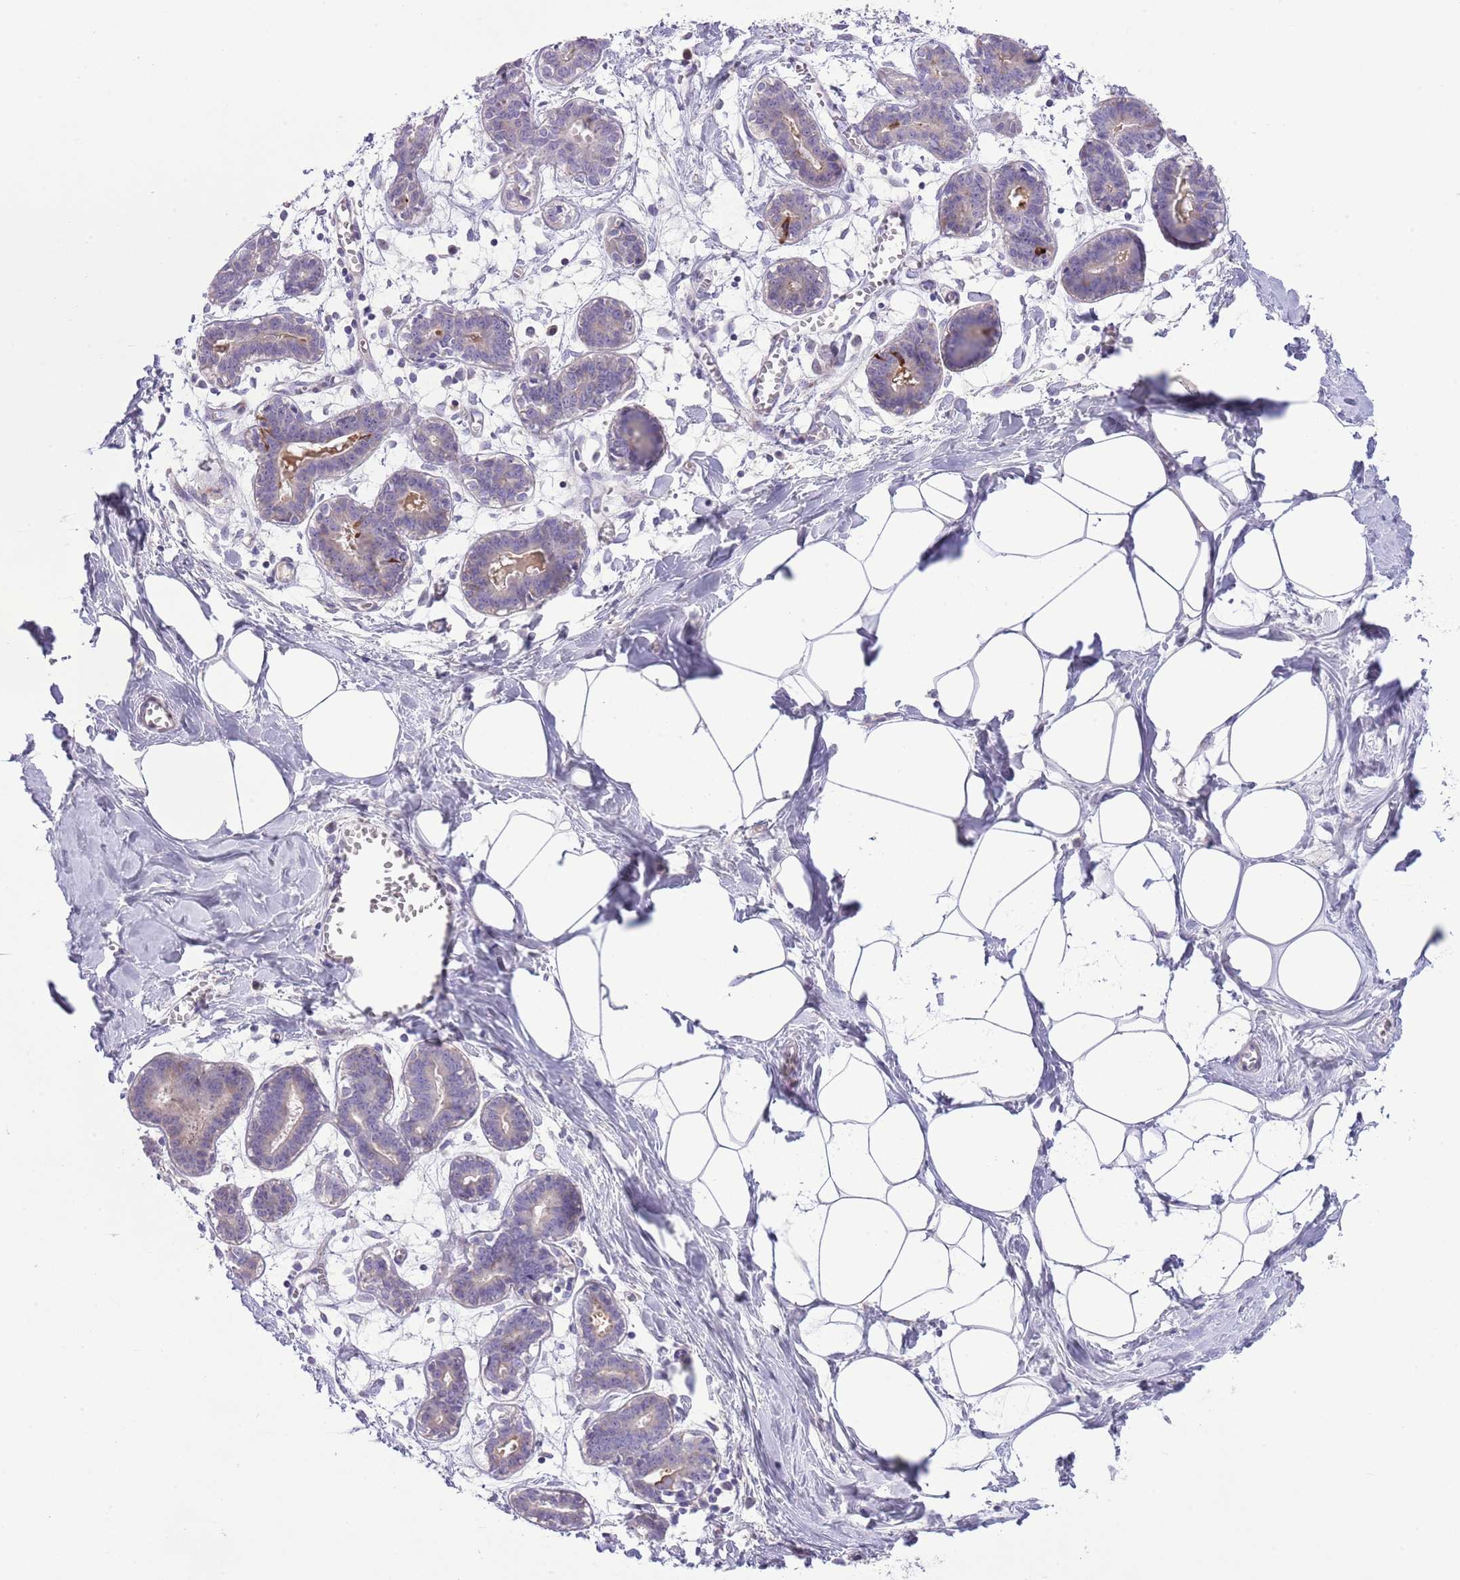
{"staining": {"intensity": "negative", "quantity": "none", "location": "none"}, "tissue": "breast", "cell_type": "Adipocytes", "image_type": "normal", "snomed": [{"axis": "morphology", "description": "Normal tissue, NOS"}, {"axis": "topography", "description": "Breast"}], "caption": "Protein analysis of normal breast exhibits no significant positivity in adipocytes.", "gene": "CLEC2A", "patient": {"sex": "female", "age": 27}}